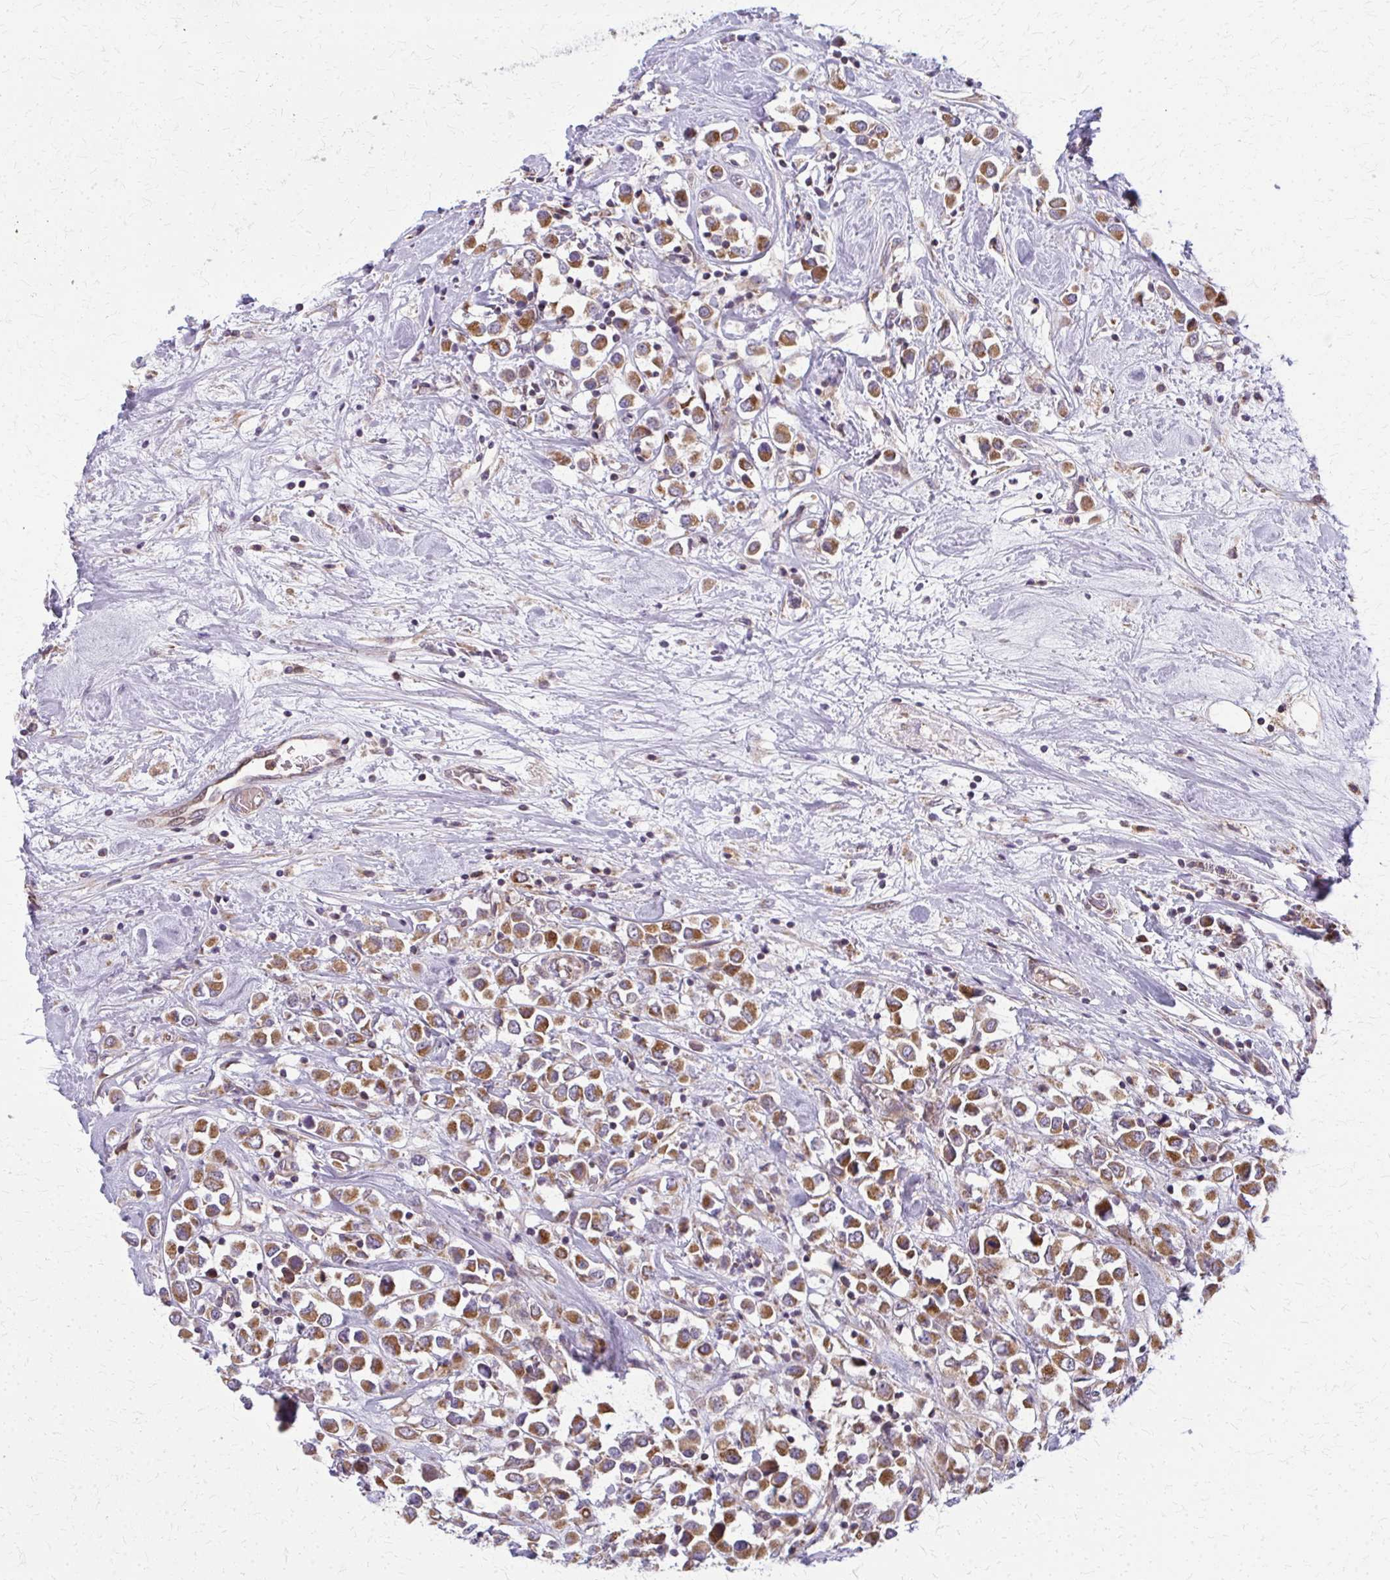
{"staining": {"intensity": "moderate", "quantity": ">75%", "location": "cytoplasmic/membranous"}, "tissue": "breast cancer", "cell_type": "Tumor cells", "image_type": "cancer", "snomed": [{"axis": "morphology", "description": "Duct carcinoma"}, {"axis": "topography", "description": "Breast"}], "caption": "Protein analysis of breast intraductal carcinoma tissue shows moderate cytoplasmic/membranous positivity in about >75% of tumor cells.", "gene": "MCCC1", "patient": {"sex": "female", "age": 61}}